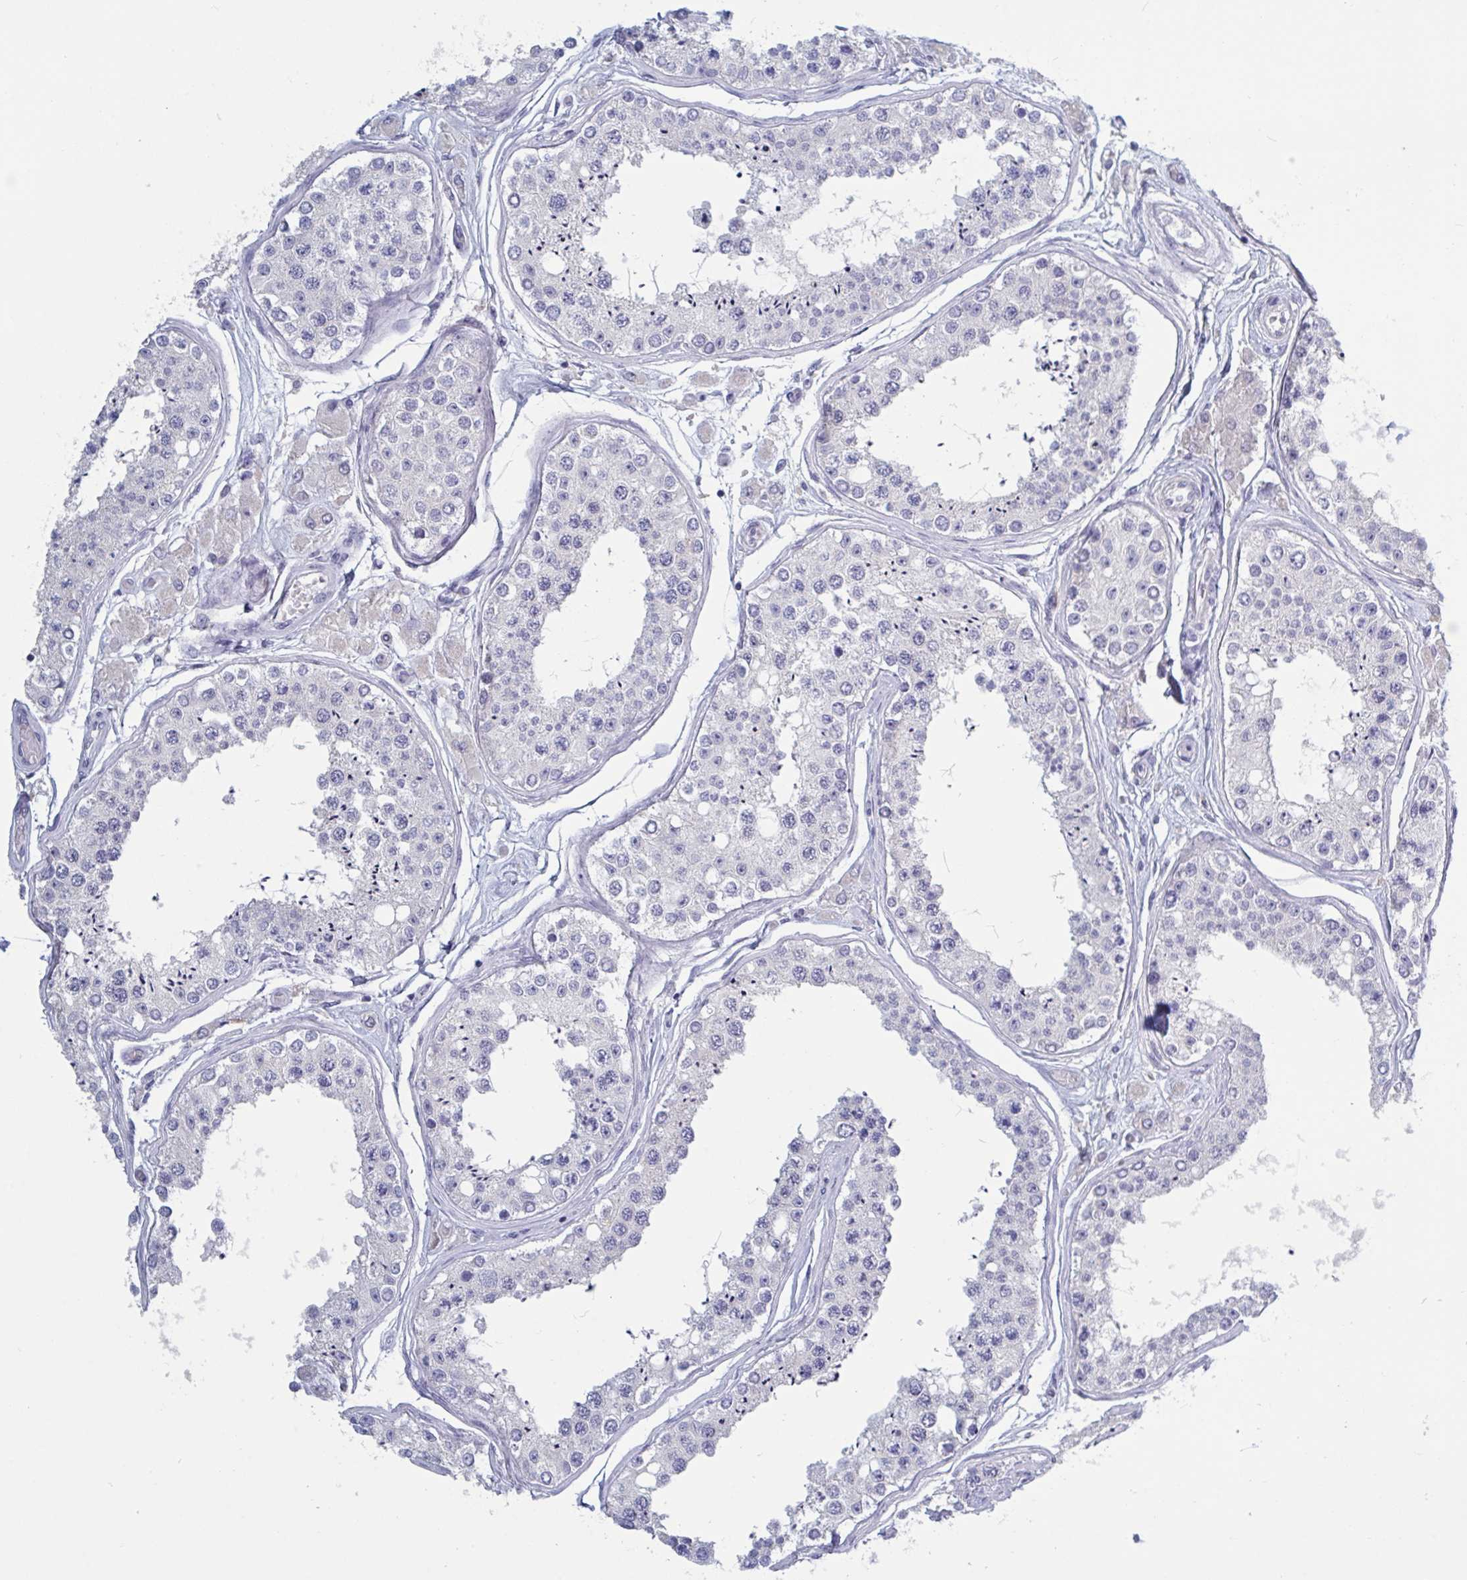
{"staining": {"intensity": "negative", "quantity": "none", "location": "none"}, "tissue": "testis", "cell_type": "Cells in seminiferous ducts", "image_type": "normal", "snomed": [{"axis": "morphology", "description": "Normal tissue, NOS"}, {"axis": "topography", "description": "Testis"}], "caption": "Immunohistochemical staining of unremarkable human testis reveals no significant staining in cells in seminiferous ducts.", "gene": "NDUFC2", "patient": {"sex": "male", "age": 25}}